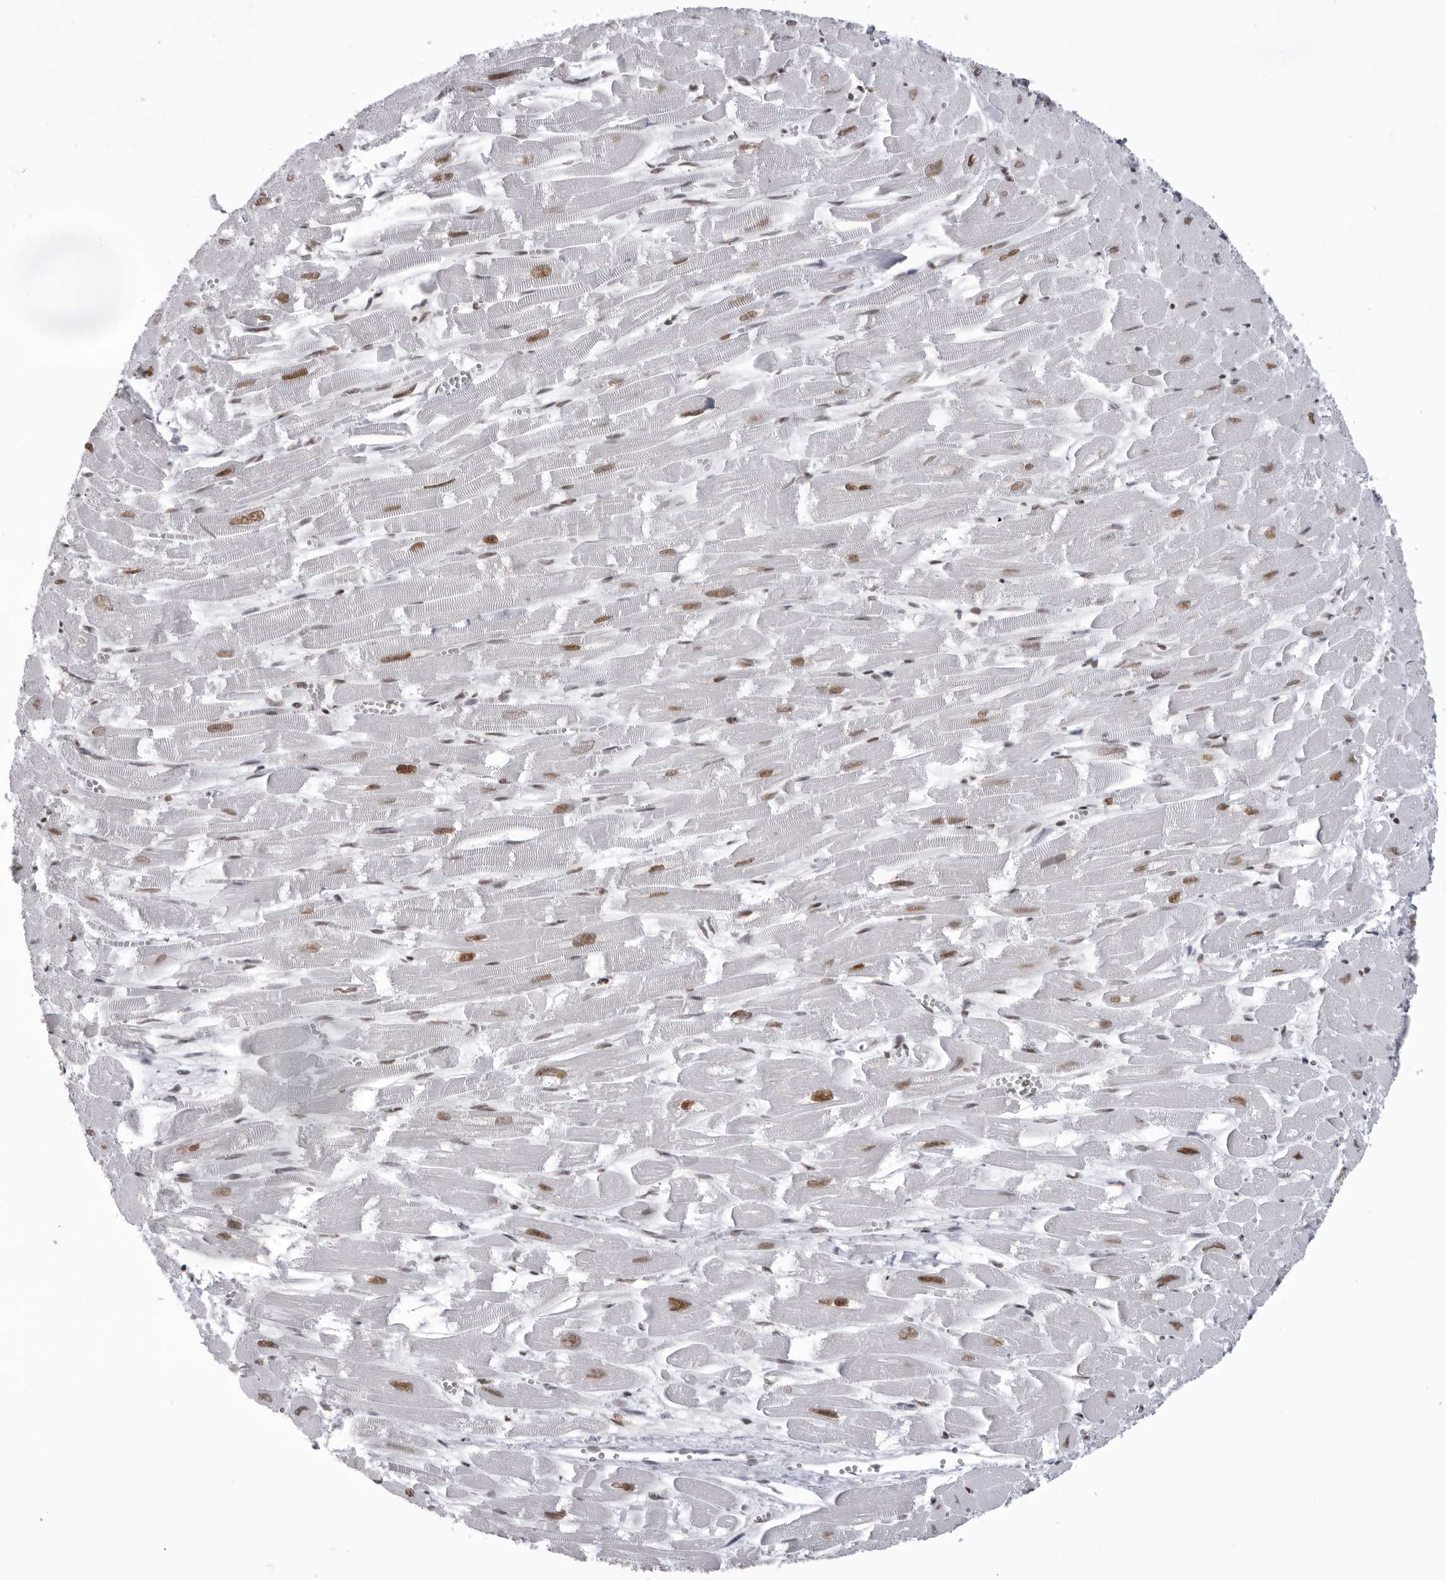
{"staining": {"intensity": "moderate", "quantity": ">75%", "location": "nuclear"}, "tissue": "heart muscle", "cell_type": "Cardiomyocytes", "image_type": "normal", "snomed": [{"axis": "morphology", "description": "Normal tissue, NOS"}, {"axis": "topography", "description": "Heart"}], "caption": "A high-resolution micrograph shows immunohistochemistry staining of unremarkable heart muscle, which demonstrates moderate nuclear expression in about >75% of cardiomyocytes.", "gene": "DHX9", "patient": {"sex": "male", "age": 54}}